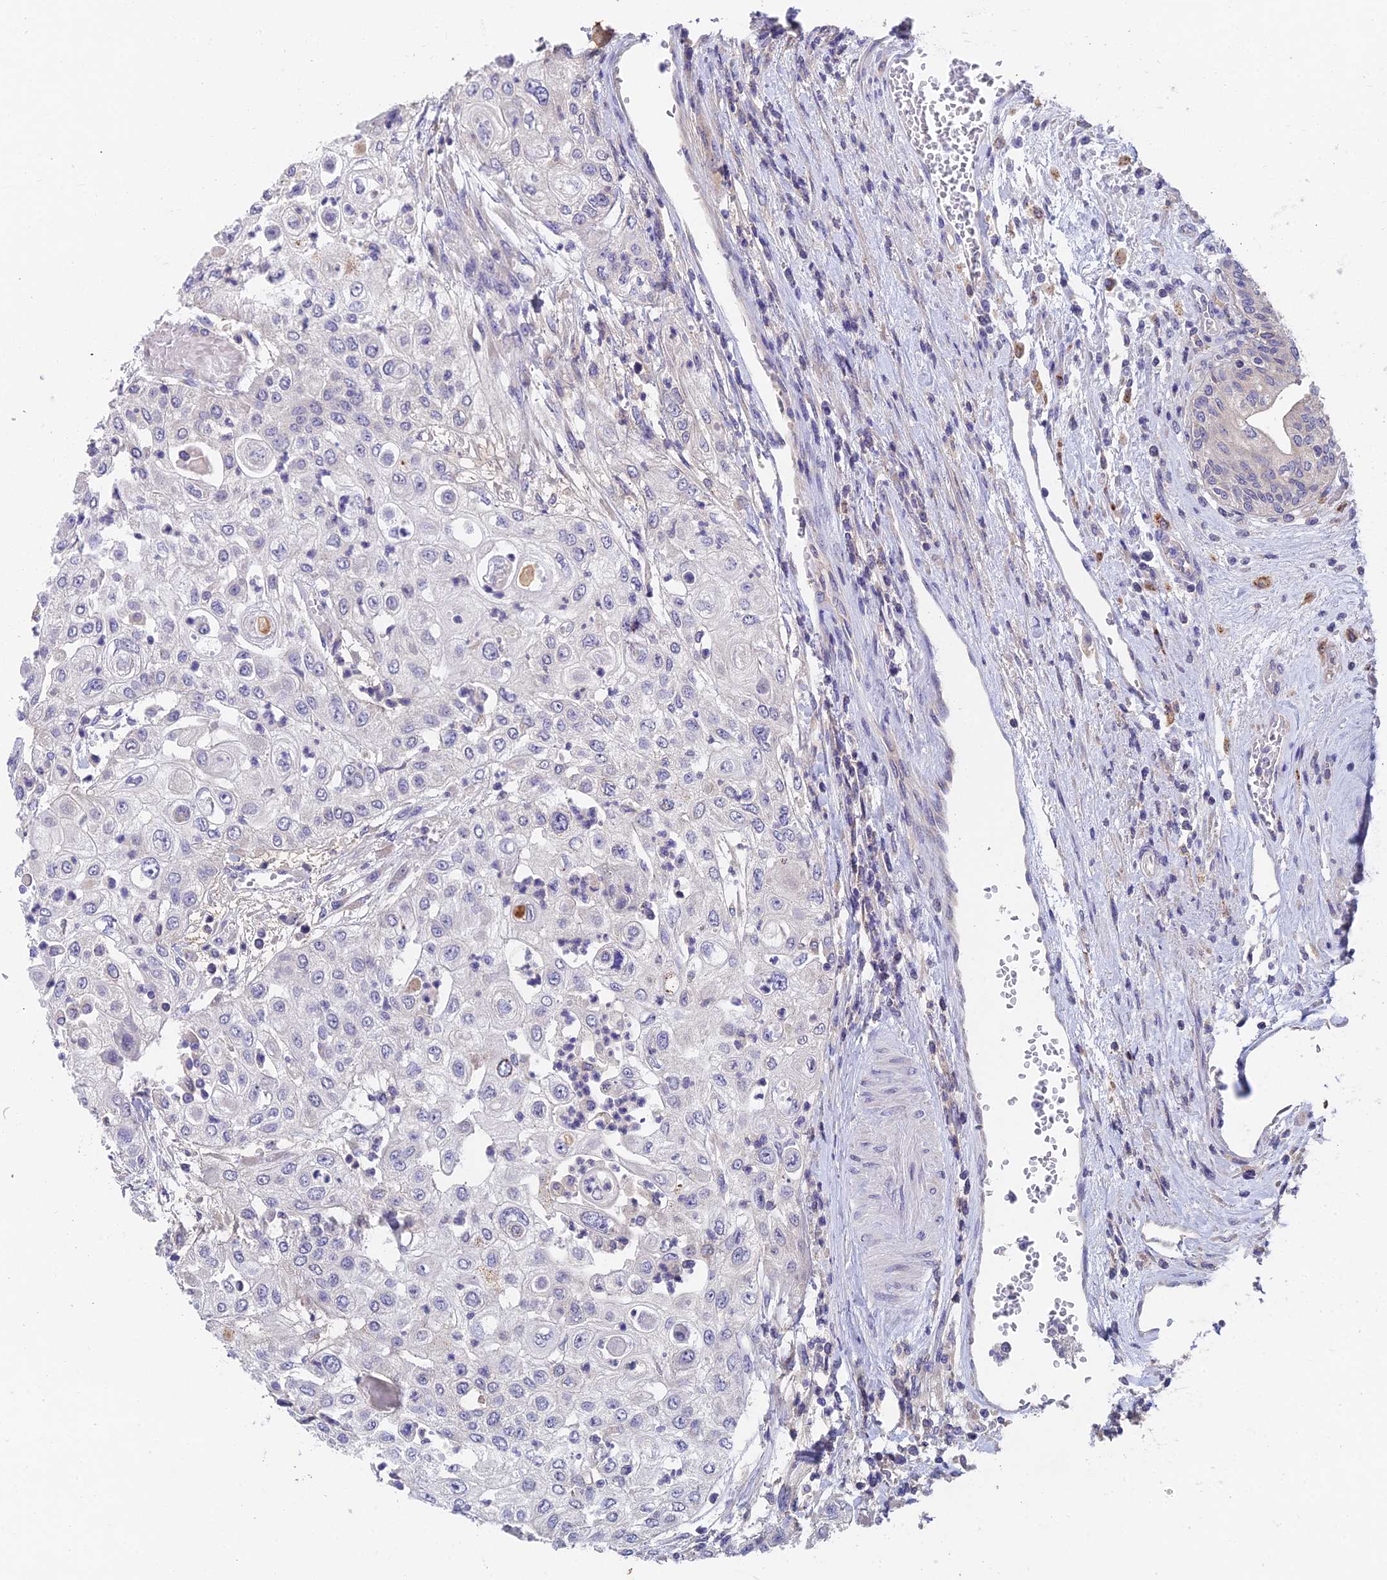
{"staining": {"intensity": "negative", "quantity": "none", "location": "none"}, "tissue": "urothelial cancer", "cell_type": "Tumor cells", "image_type": "cancer", "snomed": [{"axis": "morphology", "description": "Urothelial carcinoma, High grade"}, {"axis": "topography", "description": "Urinary bladder"}], "caption": "IHC image of human urothelial carcinoma (high-grade) stained for a protein (brown), which displays no positivity in tumor cells. (DAB (3,3'-diaminobenzidine) immunohistochemistry, high magnification).", "gene": "ADAMTS13", "patient": {"sex": "female", "age": 79}}